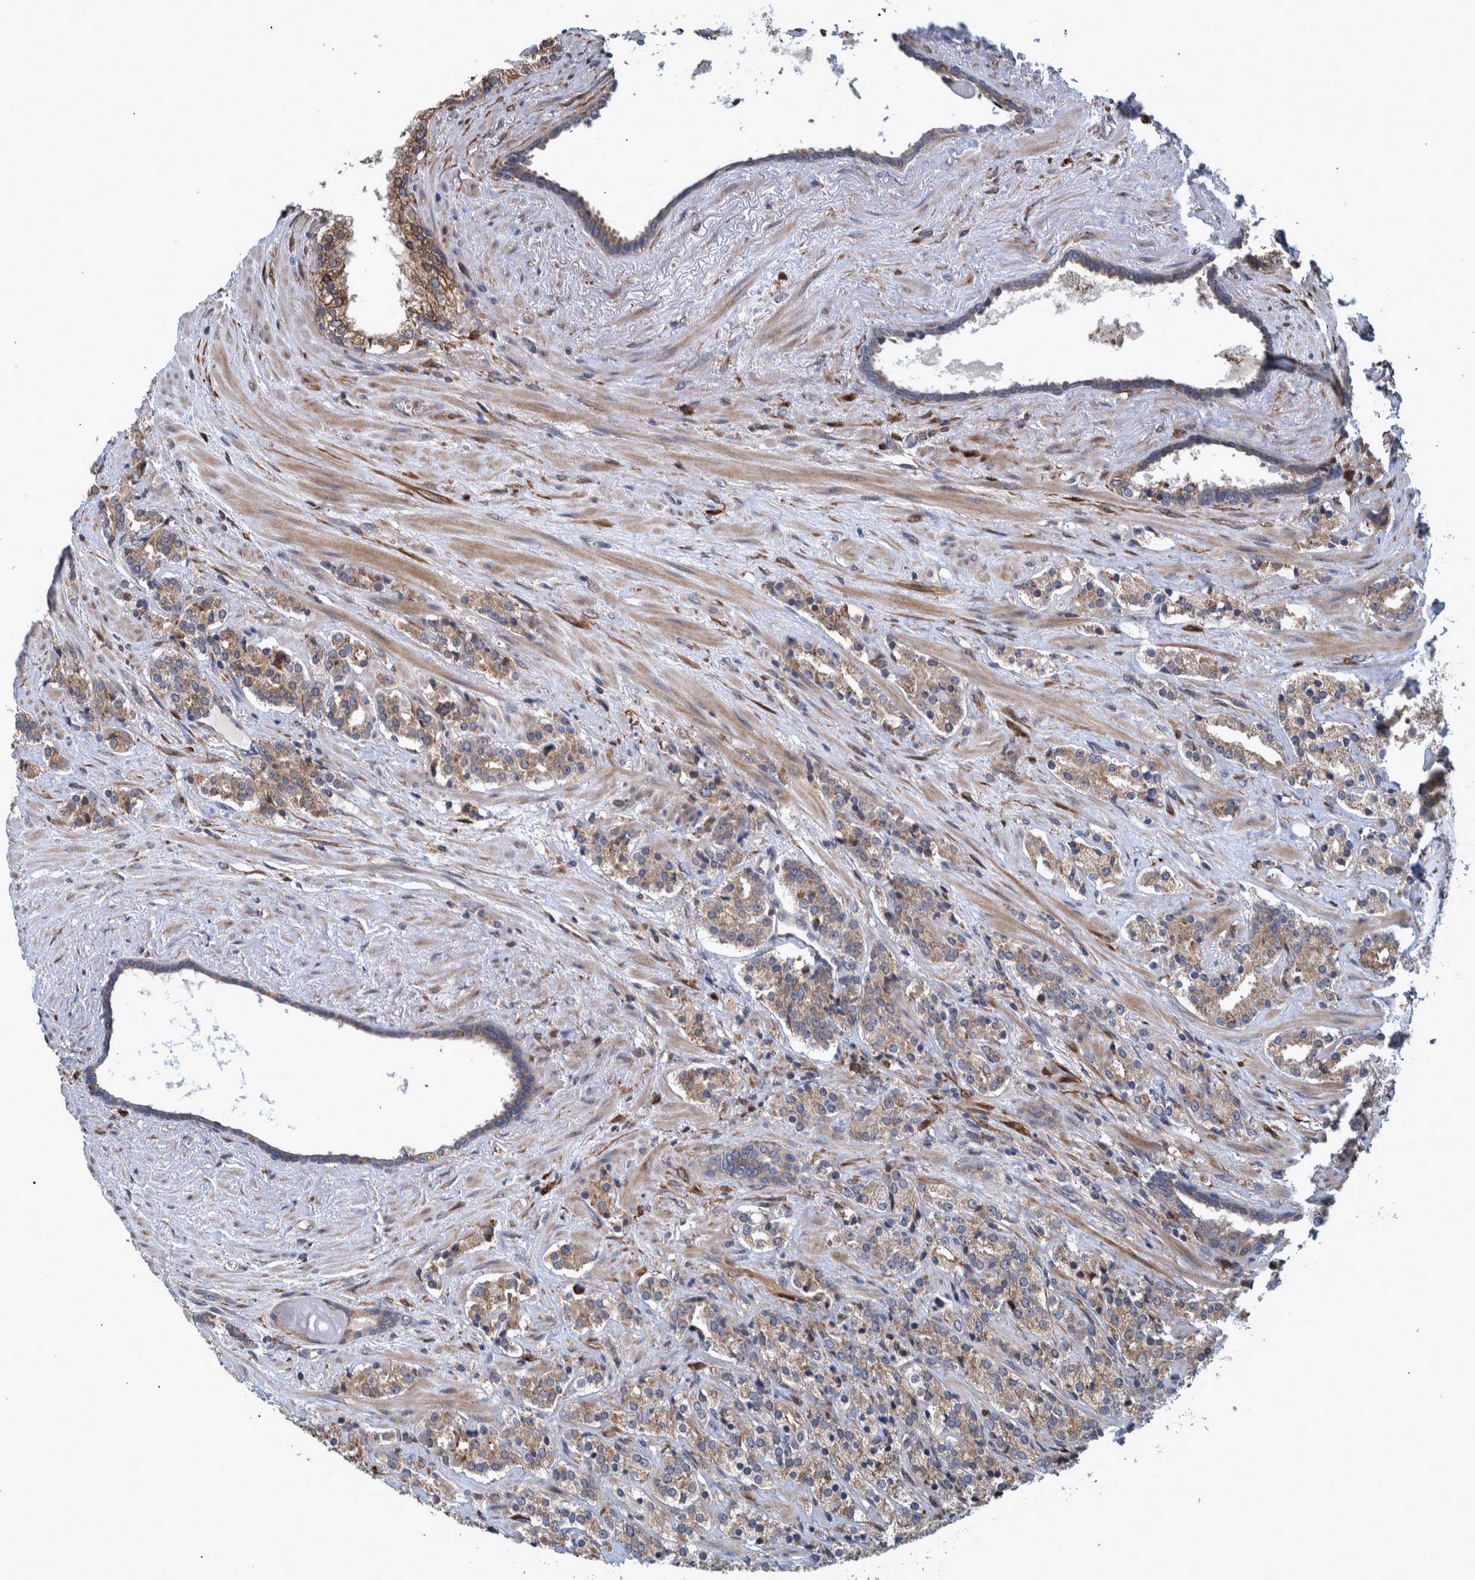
{"staining": {"intensity": "moderate", "quantity": ">75%", "location": "cytoplasmic/membranous"}, "tissue": "prostate cancer", "cell_type": "Tumor cells", "image_type": "cancer", "snomed": [{"axis": "morphology", "description": "Adenocarcinoma, High grade"}, {"axis": "topography", "description": "Prostate"}], "caption": "IHC (DAB) staining of prostate adenocarcinoma (high-grade) exhibits moderate cytoplasmic/membranous protein positivity in about >75% of tumor cells. The staining is performed using DAB (3,3'-diaminobenzidine) brown chromogen to label protein expression. The nuclei are counter-stained blue using hematoxylin.", "gene": "SPAG5", "patient": {"sex": "male", "age": 71}}